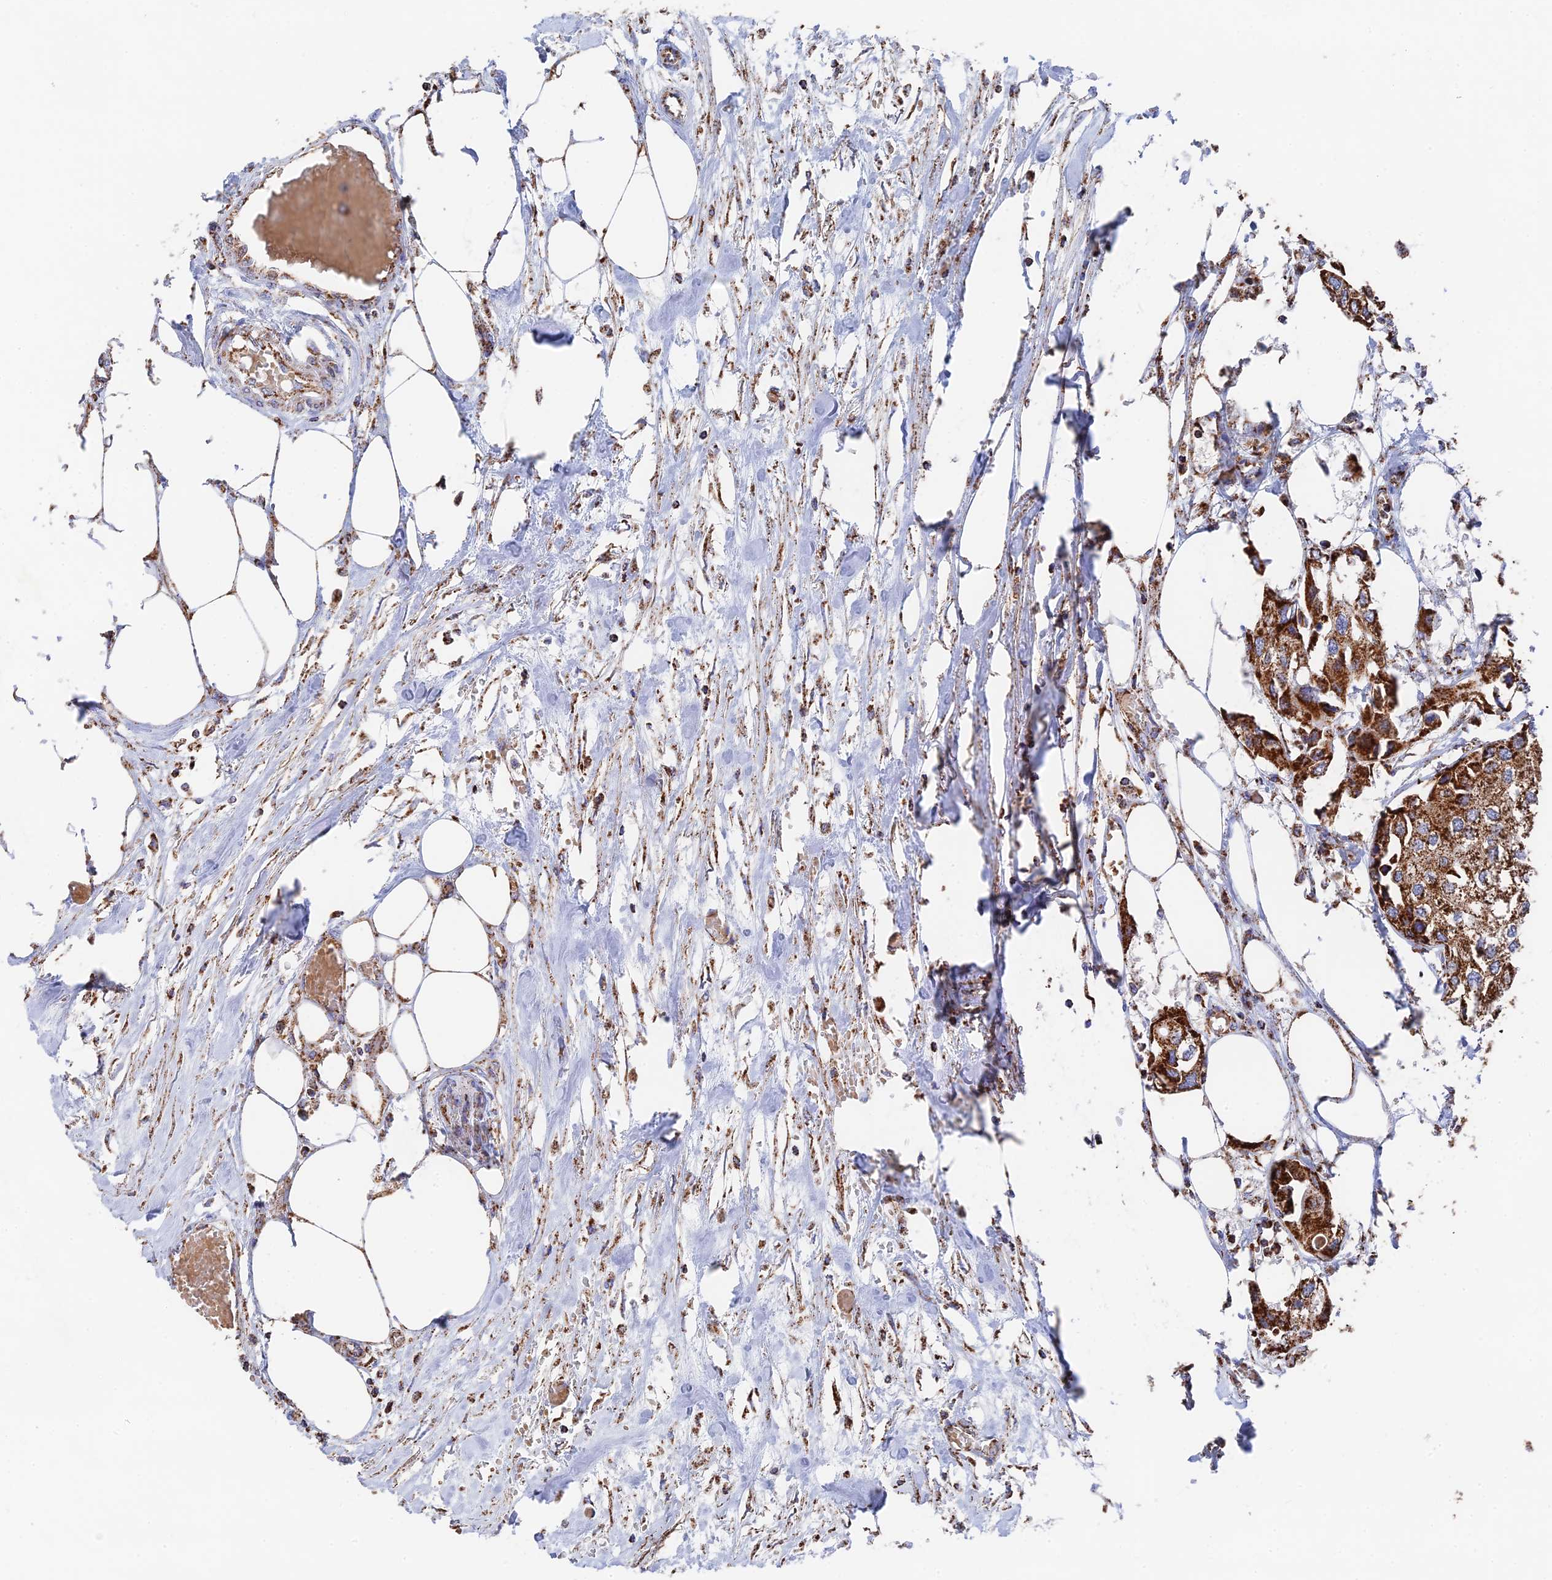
{"staining": {"intensity": "strong", "quantity": ">75%", "location": "cytoplasmic/membranous"}, "tissue": "urothelial cancer", "cell_type": "Tumor cells", "image_type": "cancer", "snomed": [{"axis": "morphology", "description": "Urothelial carcinoma, High grade"}, {"axis": "topography", "description": "Urinary bladder"}], "caption": "Immunohistochemical staining of high-grade urothelial carcinoma demonstrates strong cytoplasmic/membranous protein staining in approximately >75% of tumor cells.", "gene": "HAUS8", "patient": {"sex": "male", "age": 64}}